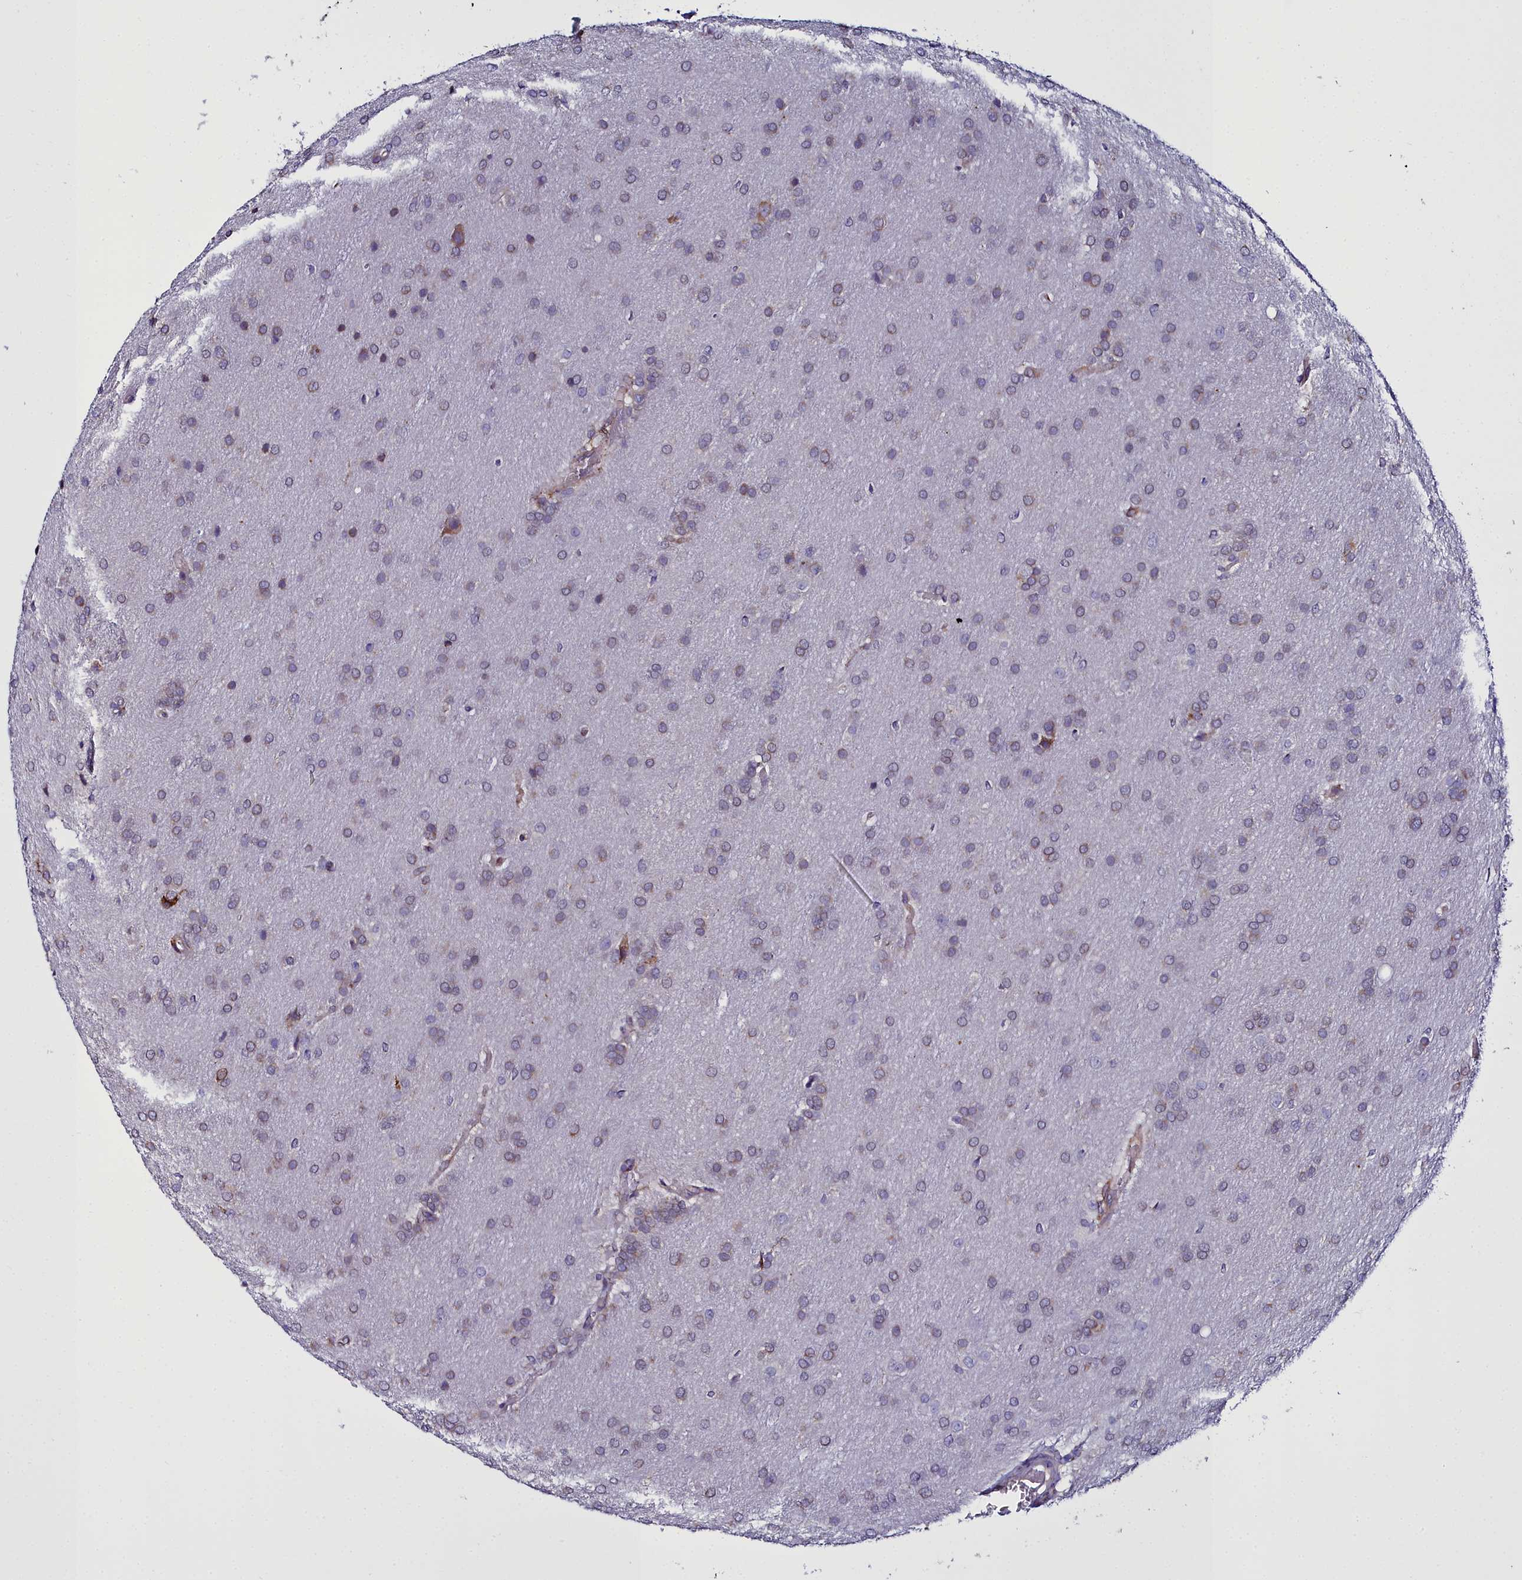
{"staining": {"intensity": "weak", "quantity": "<25%", "location": "cytoplasmic/membranous"}, "tissue": "glioma", "cell_type": "Tumor cells", "image_type": "cancer", "snomed": [{"axis": "morphology", "description": "Glioma, malignant, Low grade"}, {"axis": "topography", "description": "Brain"}], "caption": "High power microscopy micrograph of an IHC image of malignant glioma (low-grade), revealing no significant expression in tumor cells.", "gene": "TXNDC5", "patient": {"sex": "female", "age": 32}}